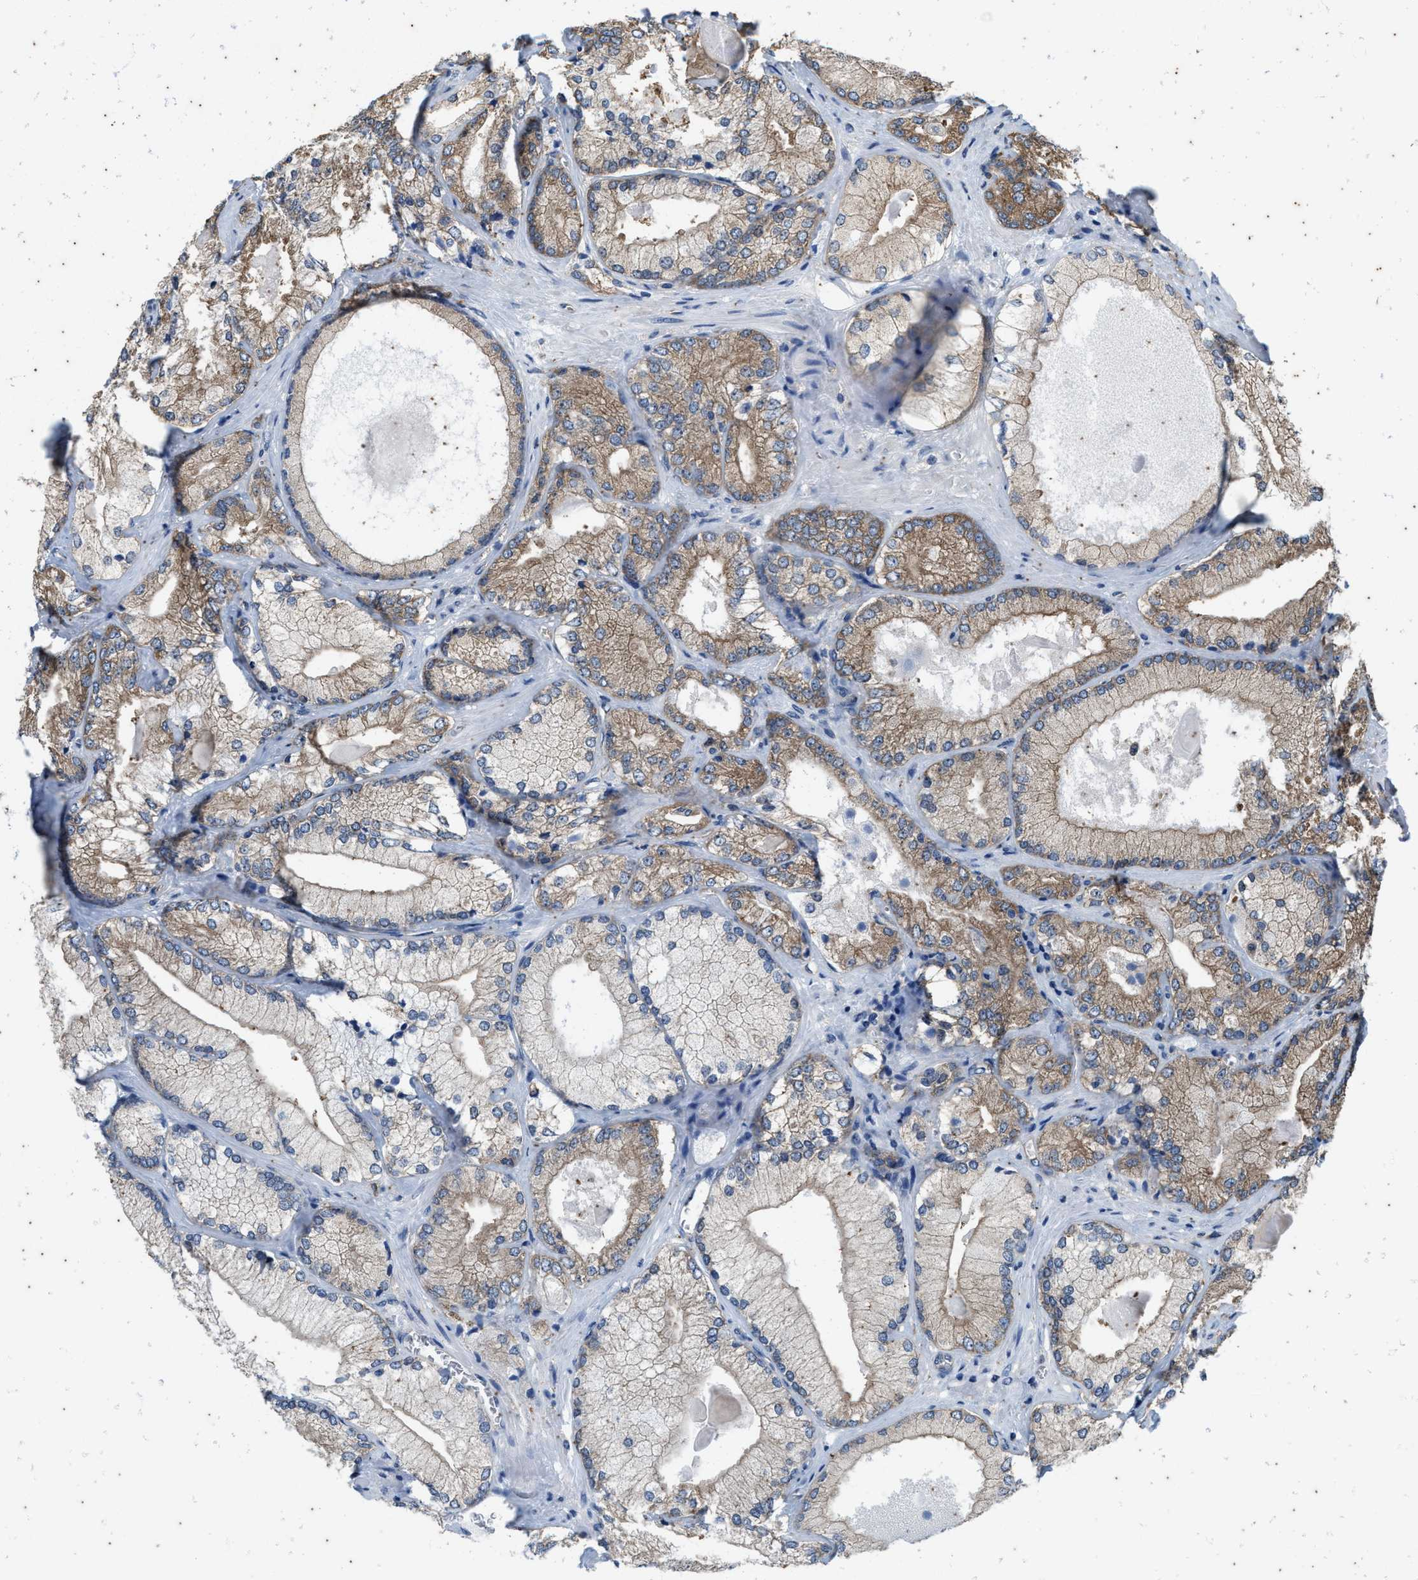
{"staining": {"intensity": "moderate", "quantity": ">75%", "location": "cytoplasmic/membranous"}, "tissue": "prostate cancer", "cell_type": "Tumor cells", "image_type": "cancer", "snomed": [{"axis": "morphology", "description": "Adenocarcinoma, Low grade"}, {"axis": "topography", "description": "Prostate"}], "caption": "Low-grade adenocarcinoma (prostate) stained with DAB (3,3'-diaminobenzidine) IHC displays medium levels of moderate cytoplasmic/membranous expression in approximately >75% of tumor cells.", "gene": "COX19", "patient": {"sex": "male", "age": 65}}